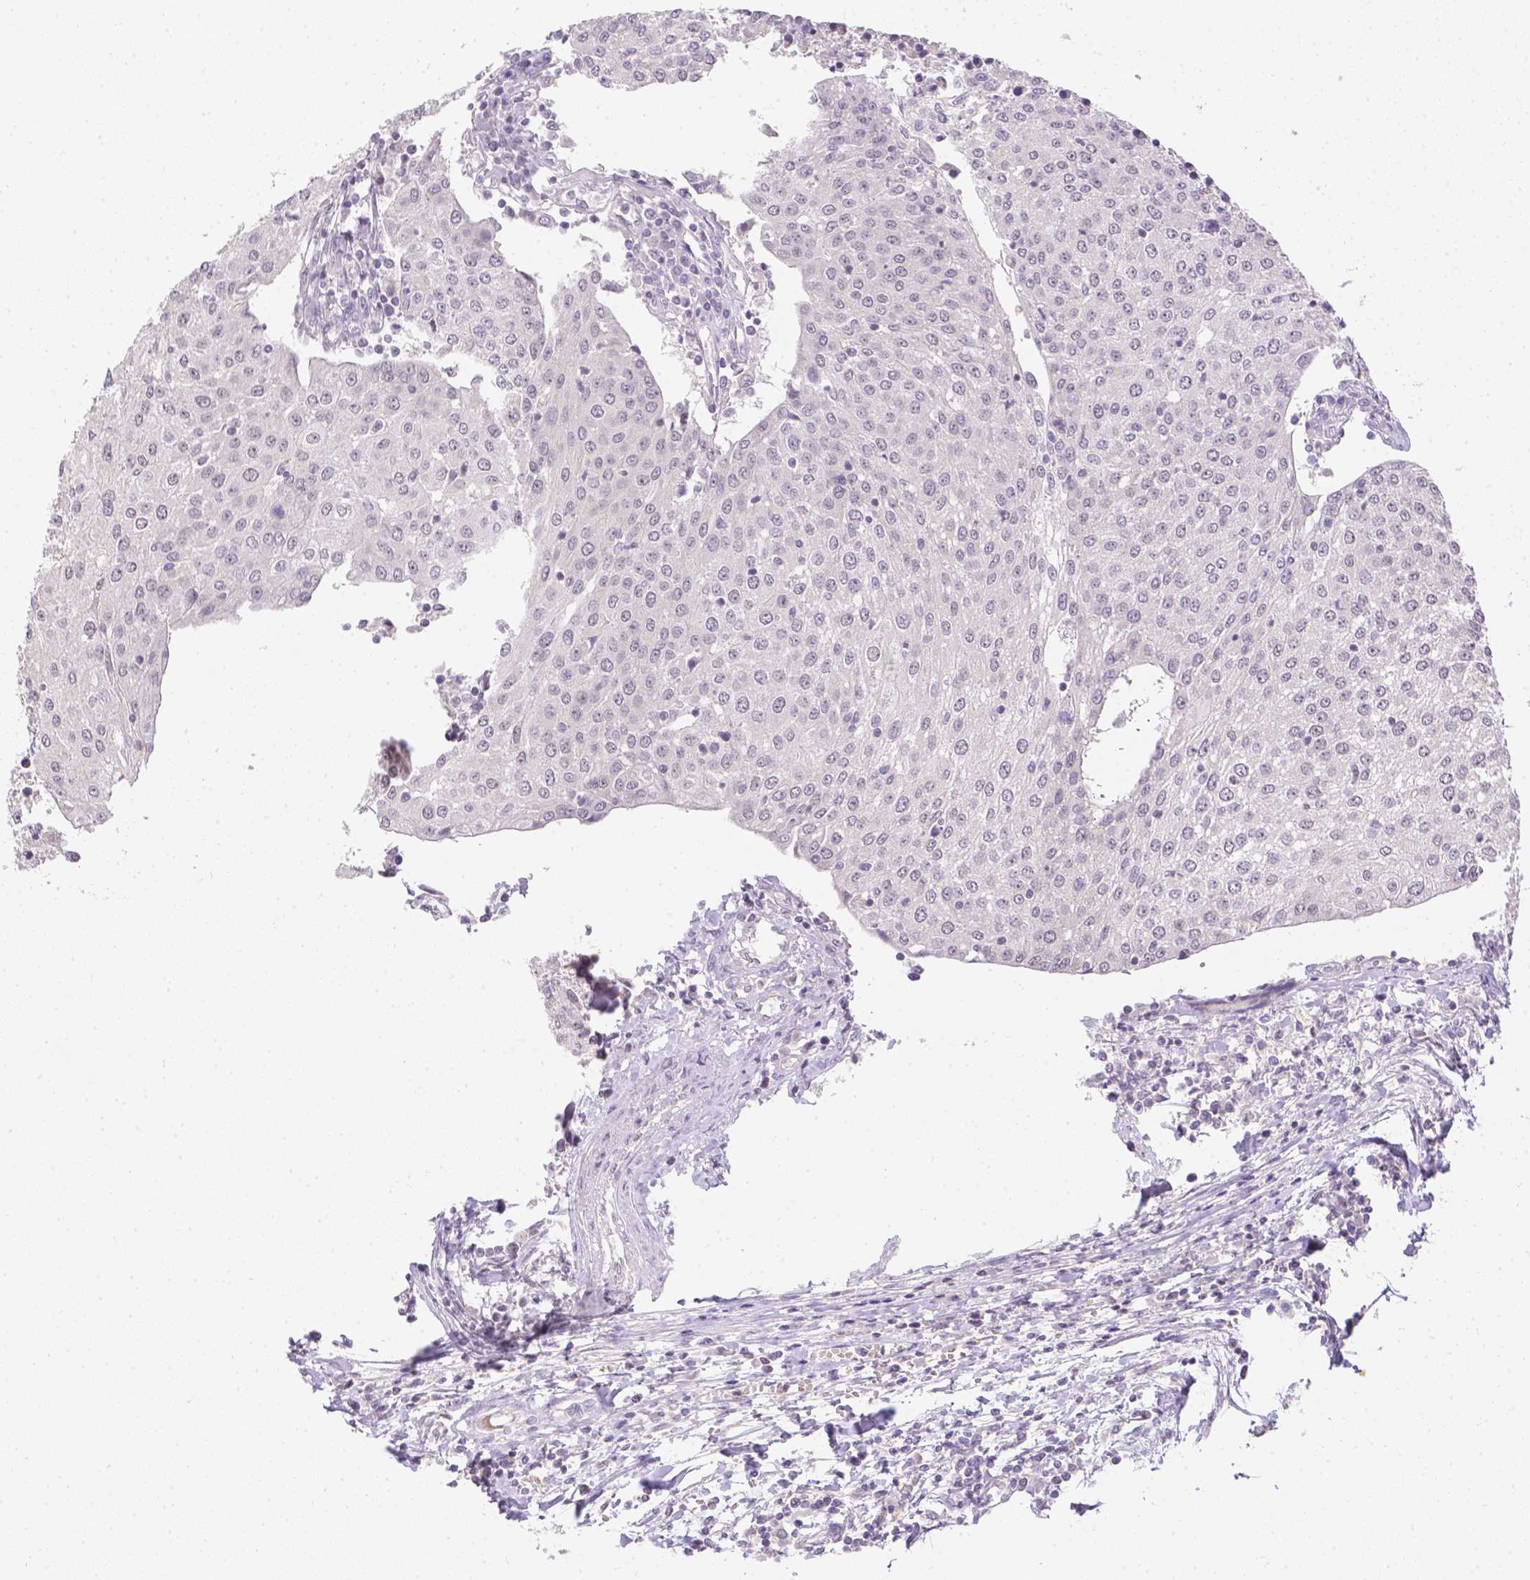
{"staining": {"intensity": "negative", "quantity": "none", "location": "none"}, "tissue": "urothelial cancer", "cell_type": "Tumor cells", "image_type": "cancer", "snomed": [{"axis": "morphology", "description": "Urothelial carcinoma, High grade"}, {"axis": "topography", "description": "Urinary bladder"}], "caption": "IHC micrograph of human high-grade urothelial carcinoma stained for a protein (brown), which demonstrates no expression in tumor cells.", "gene": "ZNF280B", "patient": {"sex": "female", "age": 85}}